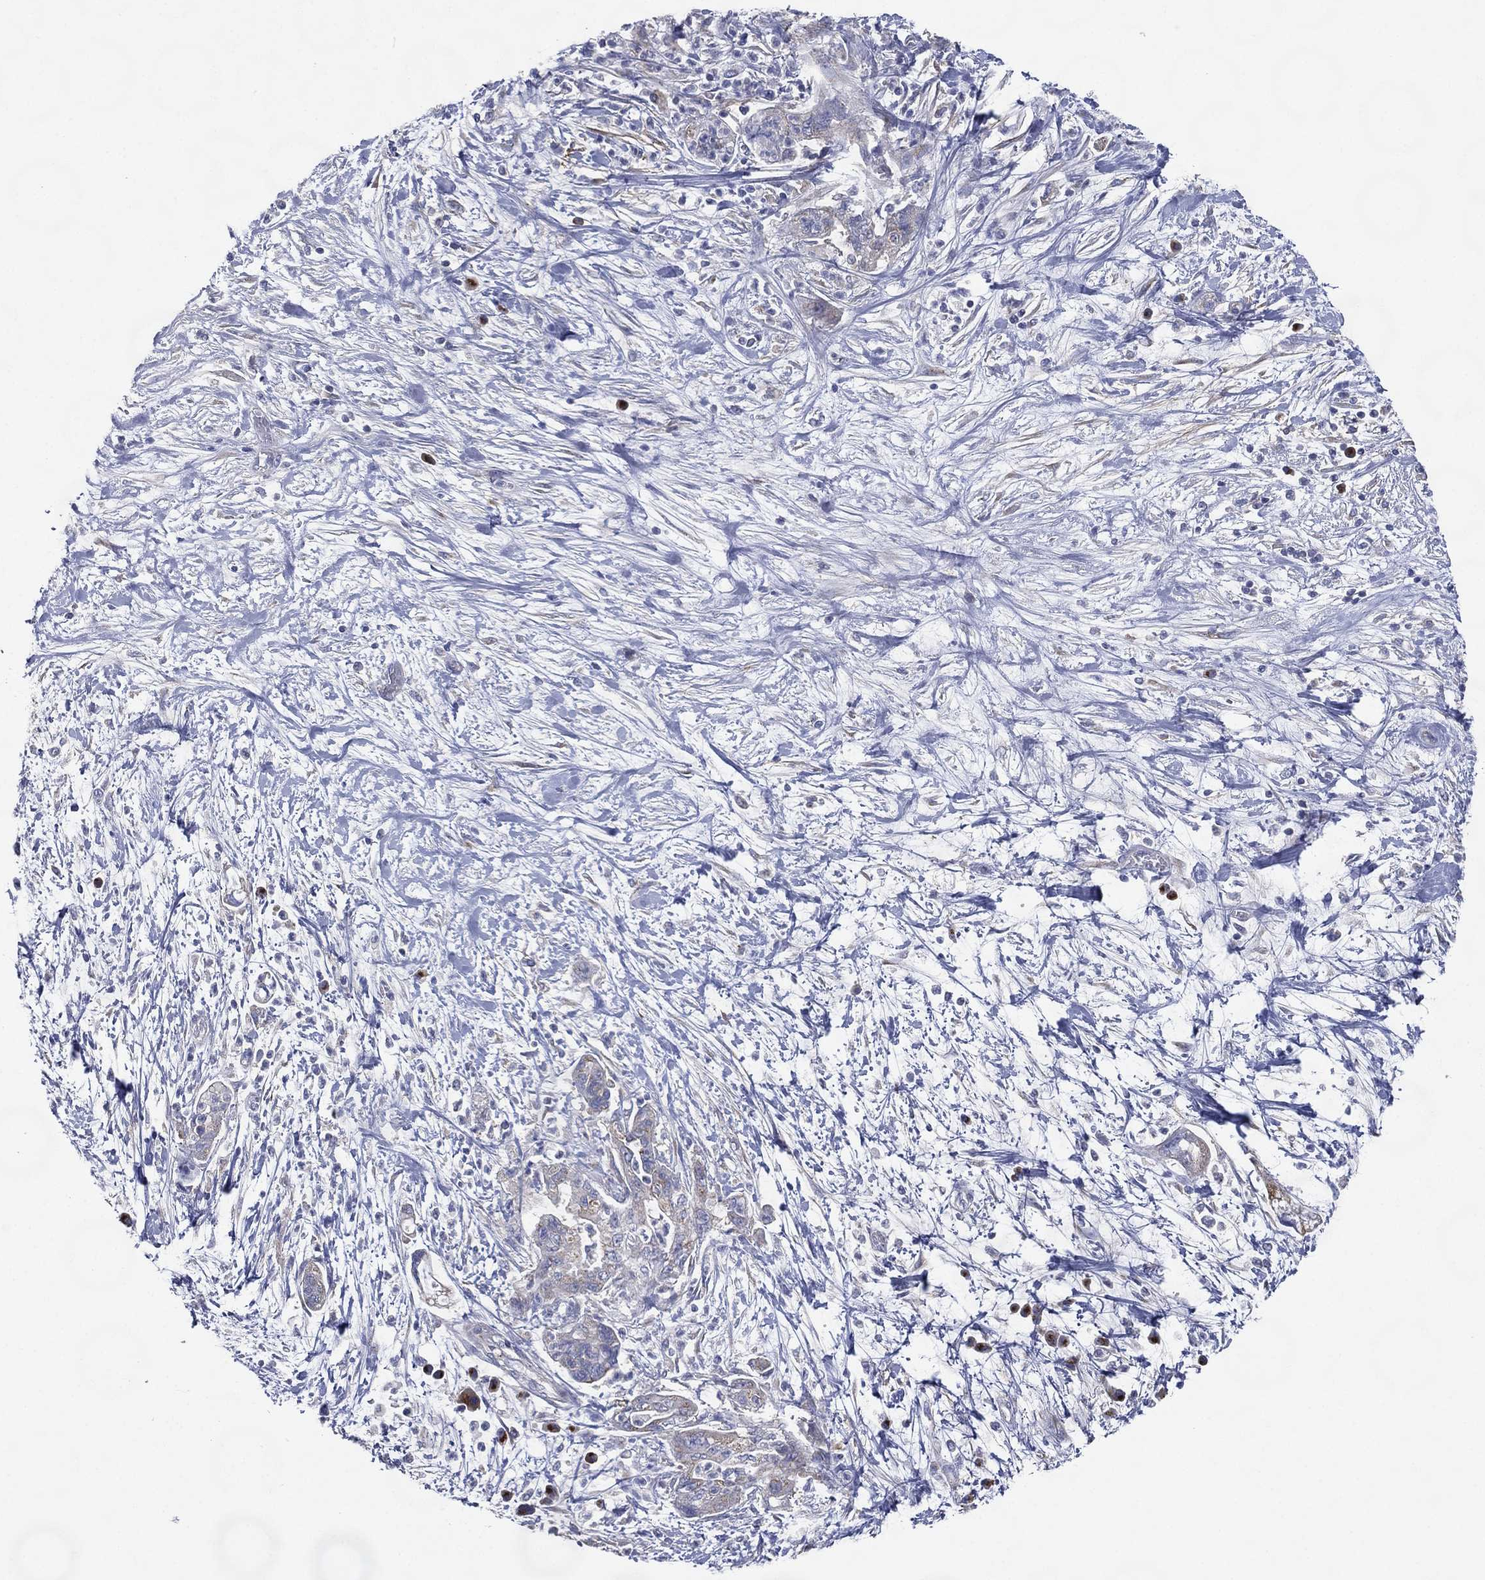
{"staining": {"intensity": "negative", "quantity": "none", "location": "none"}, "tissue": "pancreatic cancer", "cell_type": "Tumor cells", "image_type": "cancer", "snomed": [{"axis": "morphology", "description": "Adenocarcinoma, NOS"}, {"axis": "topography", "description": "Pancreas"}], "caption": "Immunohistochemical staining of adenocarcinoma (pancreatic) displays no significant expression in tumor cells. (DAB immunohistochemistry with hematoxylin counter stain).", "gene": "ATP8A2", "patient": {"sex": "female", "age": 73}}